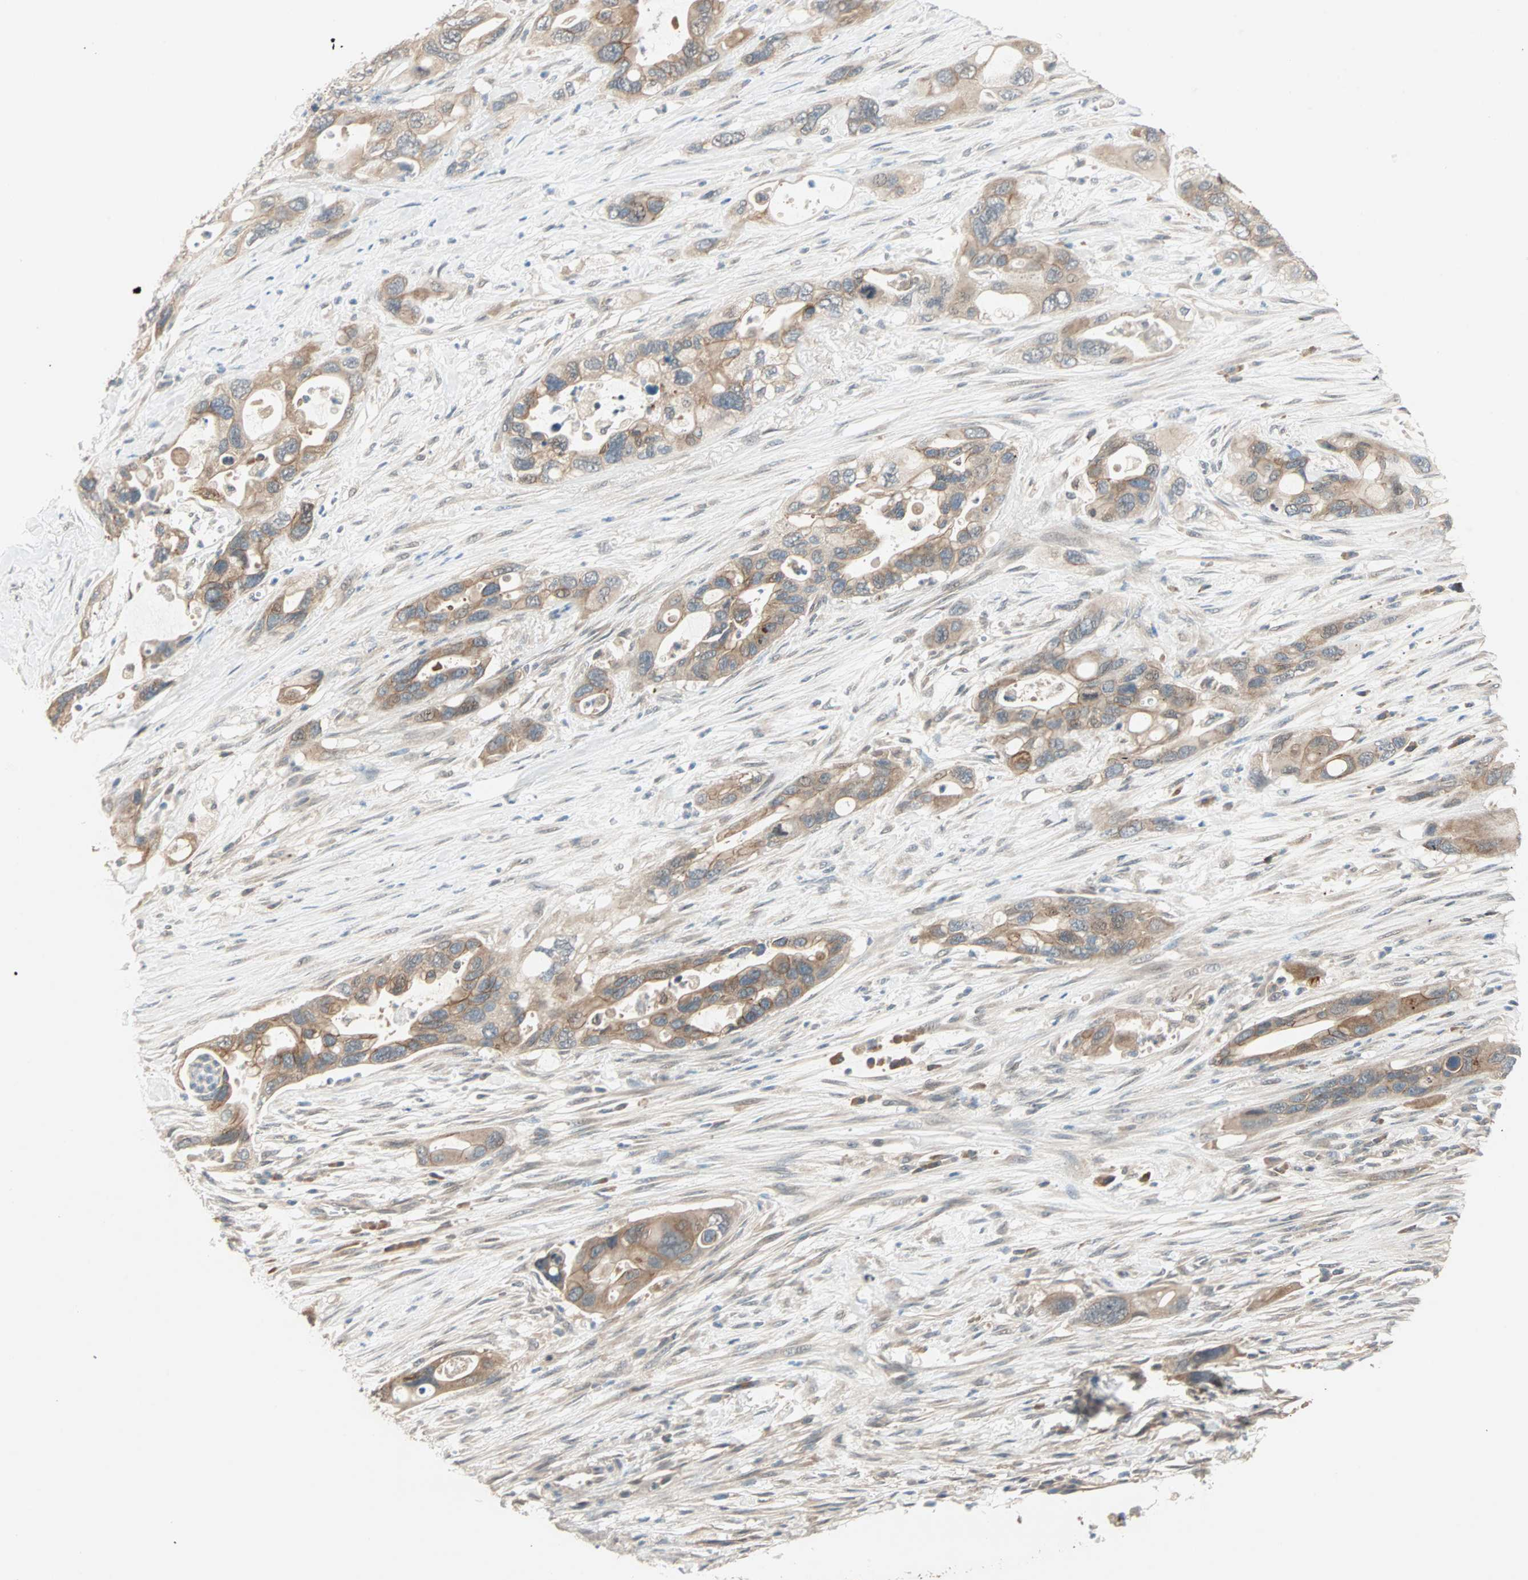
{"staining": {"intensity": "moderate", "quantity": ">75%", "location": "cytoplasmic/membranous"}, "tissue": "pancreatic cancer", "cell_type": "Tumor cells", "image_type": "cancer", "snomed": [{"axis": "morphology", "description": "Adenocarcinoma, NOS"}, {"axis": "topography", "description": "Pancreas"}], "caption": "Pancreatic adenocarcinoma stained for a protein (brown) shows moderate cytoplasmic/membranous positive staining in about >75% of tumor cells.", "gene": "TTF2", "patient": {"sex": "female", "age": 71}}